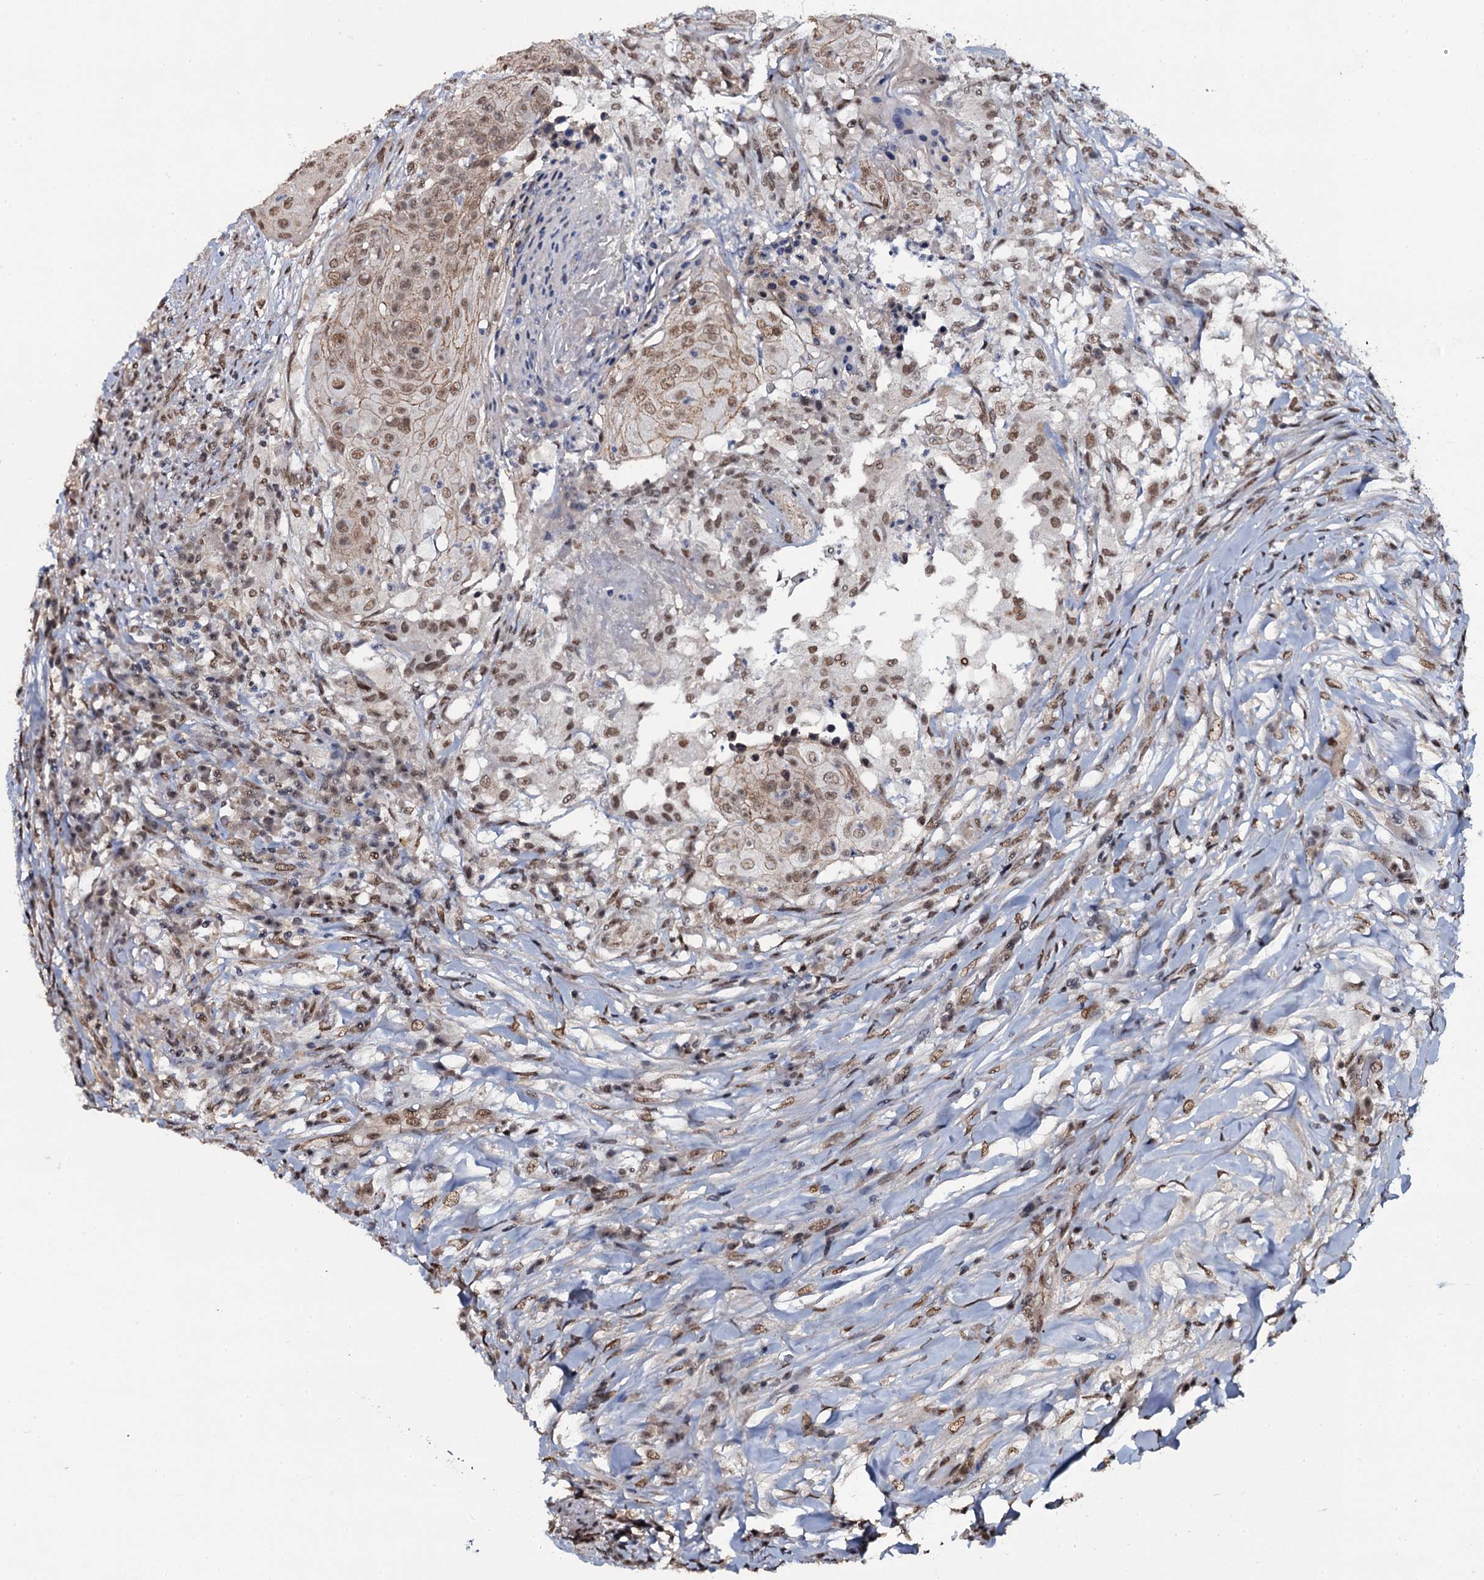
{"staining": {"intensity": "moderate", "quantity": ">75%", "location": "cytoplasmic/membranous,nuclear"}, "tissue": "urothelial cancer", "cell_type": "Tumor cells", "image_type": "cancer", "snomed": [{"axis": "morphology", "description": "Urothelial carcinoma, High grade"}, {"axis": "topography", "description": "Urinary bladder"}], "caption": "Human high-grade urothelial carcinoma stained for a protein (brown) displays moderate cytoplasmic/membranous and nuclear positive positivity in about >75% of tumor cells.", "gene": "SH2D4B", "patient": {"sex": "female", "age": 63}}